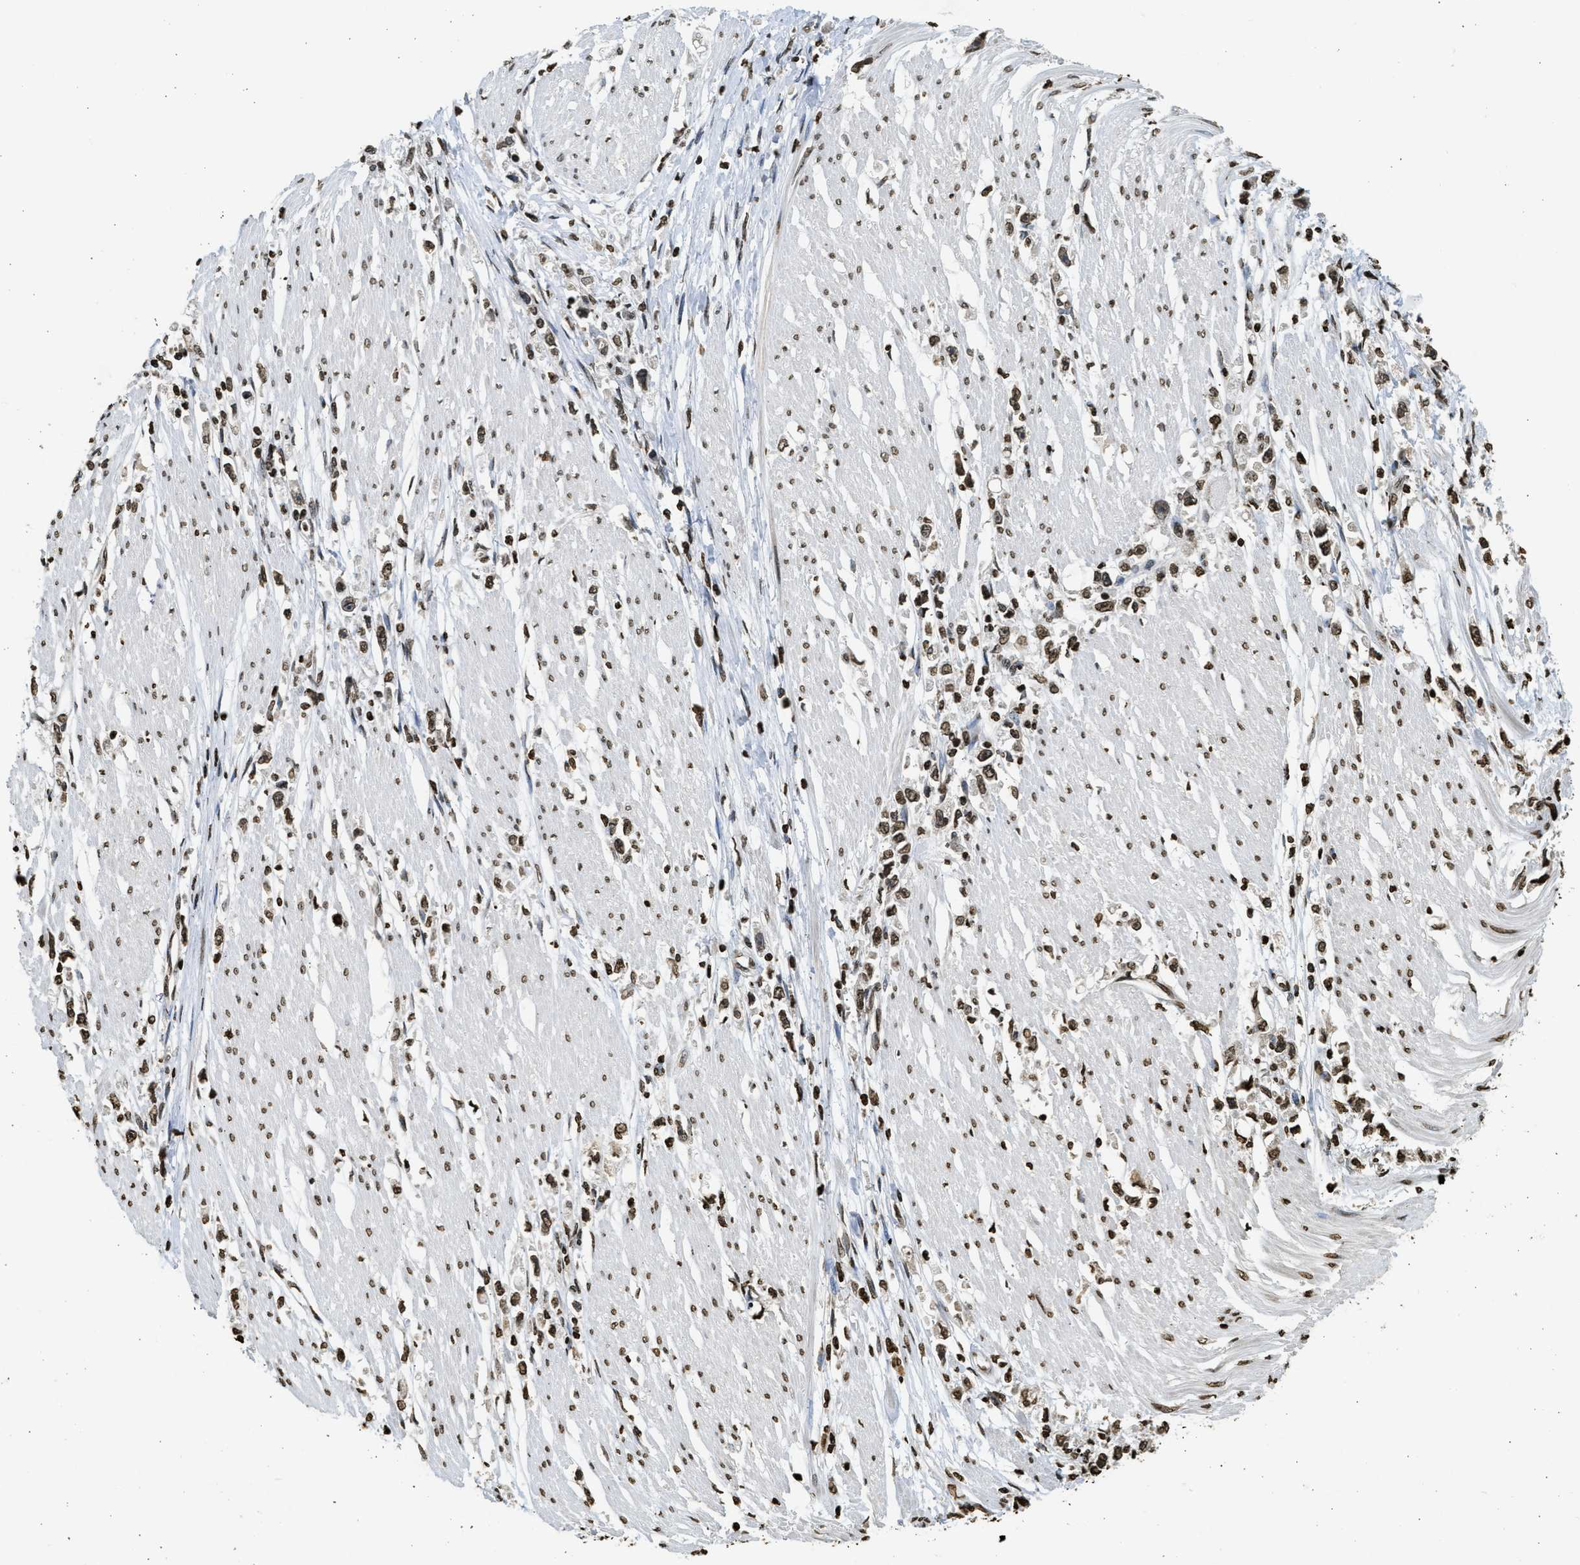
{"staining": {"intensity": "moderate", "quantity": ">75%", "location": "nuclear"}, "tissue": "stomach cancer", "cell_type": "Tumor cells", "image_type": "cancer", "snomed": [{"axis": "morphology", "description": "Adenocarcinoma, NOS"}, {"axis": "topography", "description": "Stomach"}], "caption": "Moderate nuclear protein staining is appreciated in about >75% of tumor cells in adenocarcinoma (stomach).", "gene": "RRAGC", "patient": {"sex": "female", "age": 59}}